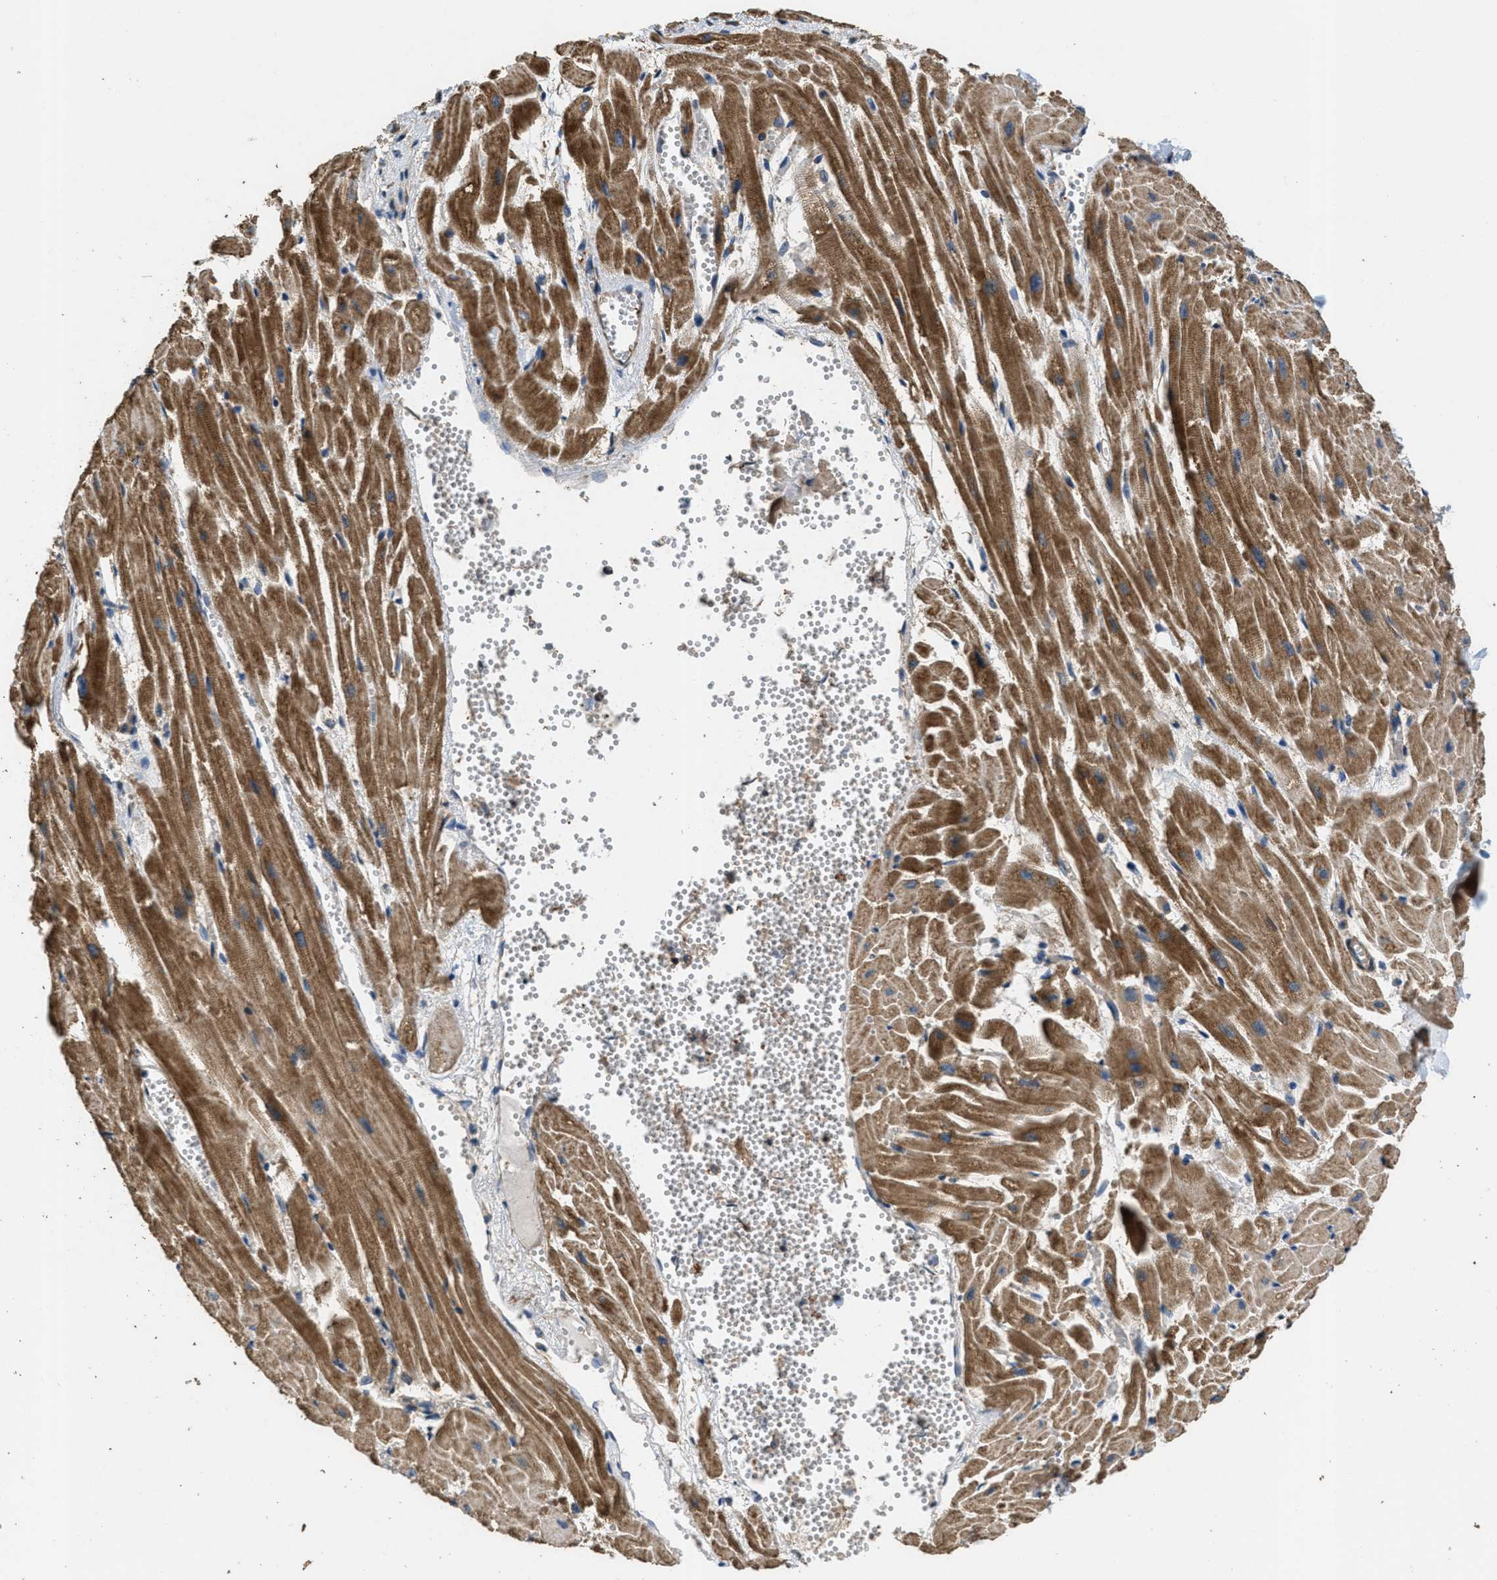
{"staining": {"intensity": "moderate", "quantity": ">75%", "location": "cytoplasmic/membranous"}, "tissue": "heart muscle", "cell_type": "Cardiomyocytes", "image_type": "normal", "snomed": [{"axis": "morphology", "description": "Normal tissue, NOS"}, {"axis": "topography", "description": "Heart"}], "caption": "Immunohistochemistry (IHC) staining of benign heart muscle, which shows medium levels of moderate cytoplasmic/membranous positivity in approximately >75% of cardiomyocytes indicating moderate cytoplasmic/membranous protein expression. The staining was performed using DAB (brown) for protein detection and nuclei were counterstained in hematoxylin (blue).", "gene": "THBS2", "patient": {"sex": "female", "age": 19}}